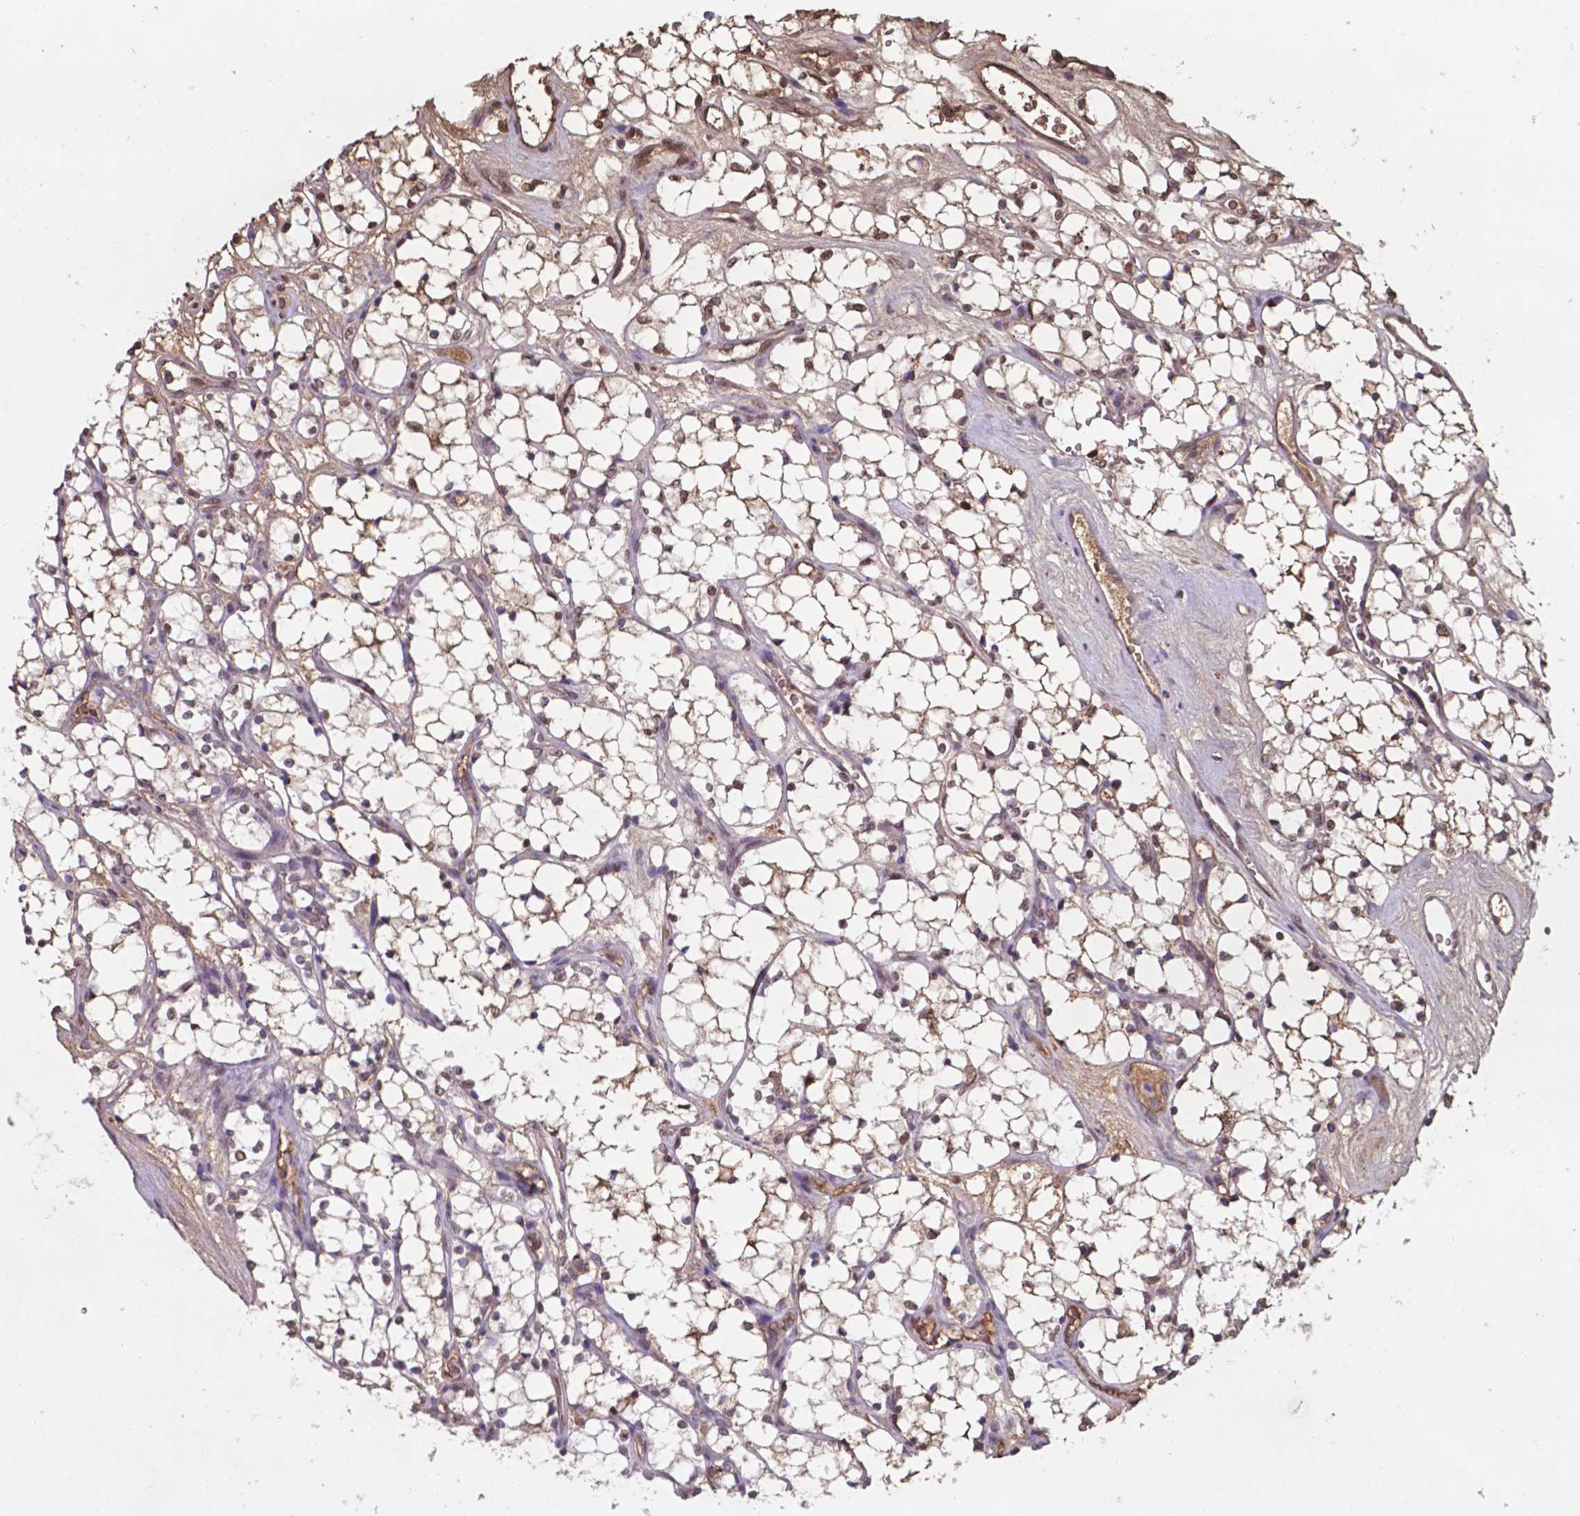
{"staining": {"intensity": "moderate", "quantity": ">75%", "location": "cytoplasmic/membranous,nuclear"}, "tissue": "renal cancer", "cell_type": "Tumor cells", "image_type": "cancer", "snomed": [{"axis": "morphology", "description": "Adenocarcinoma, NOS"}, {"axis": "topography", "description": "Kidney"}], "caption": "DAB (3,3'-diaminobenzidine) immunohistochemical staining of renal cancer (adenocarcinoma) displays moderate cytoplasmic/membranous and nuclear protein expression in about >75% of tumor cells.", "gene": "SERPINA1", "patient": {"sex": "female", "age": 69}}